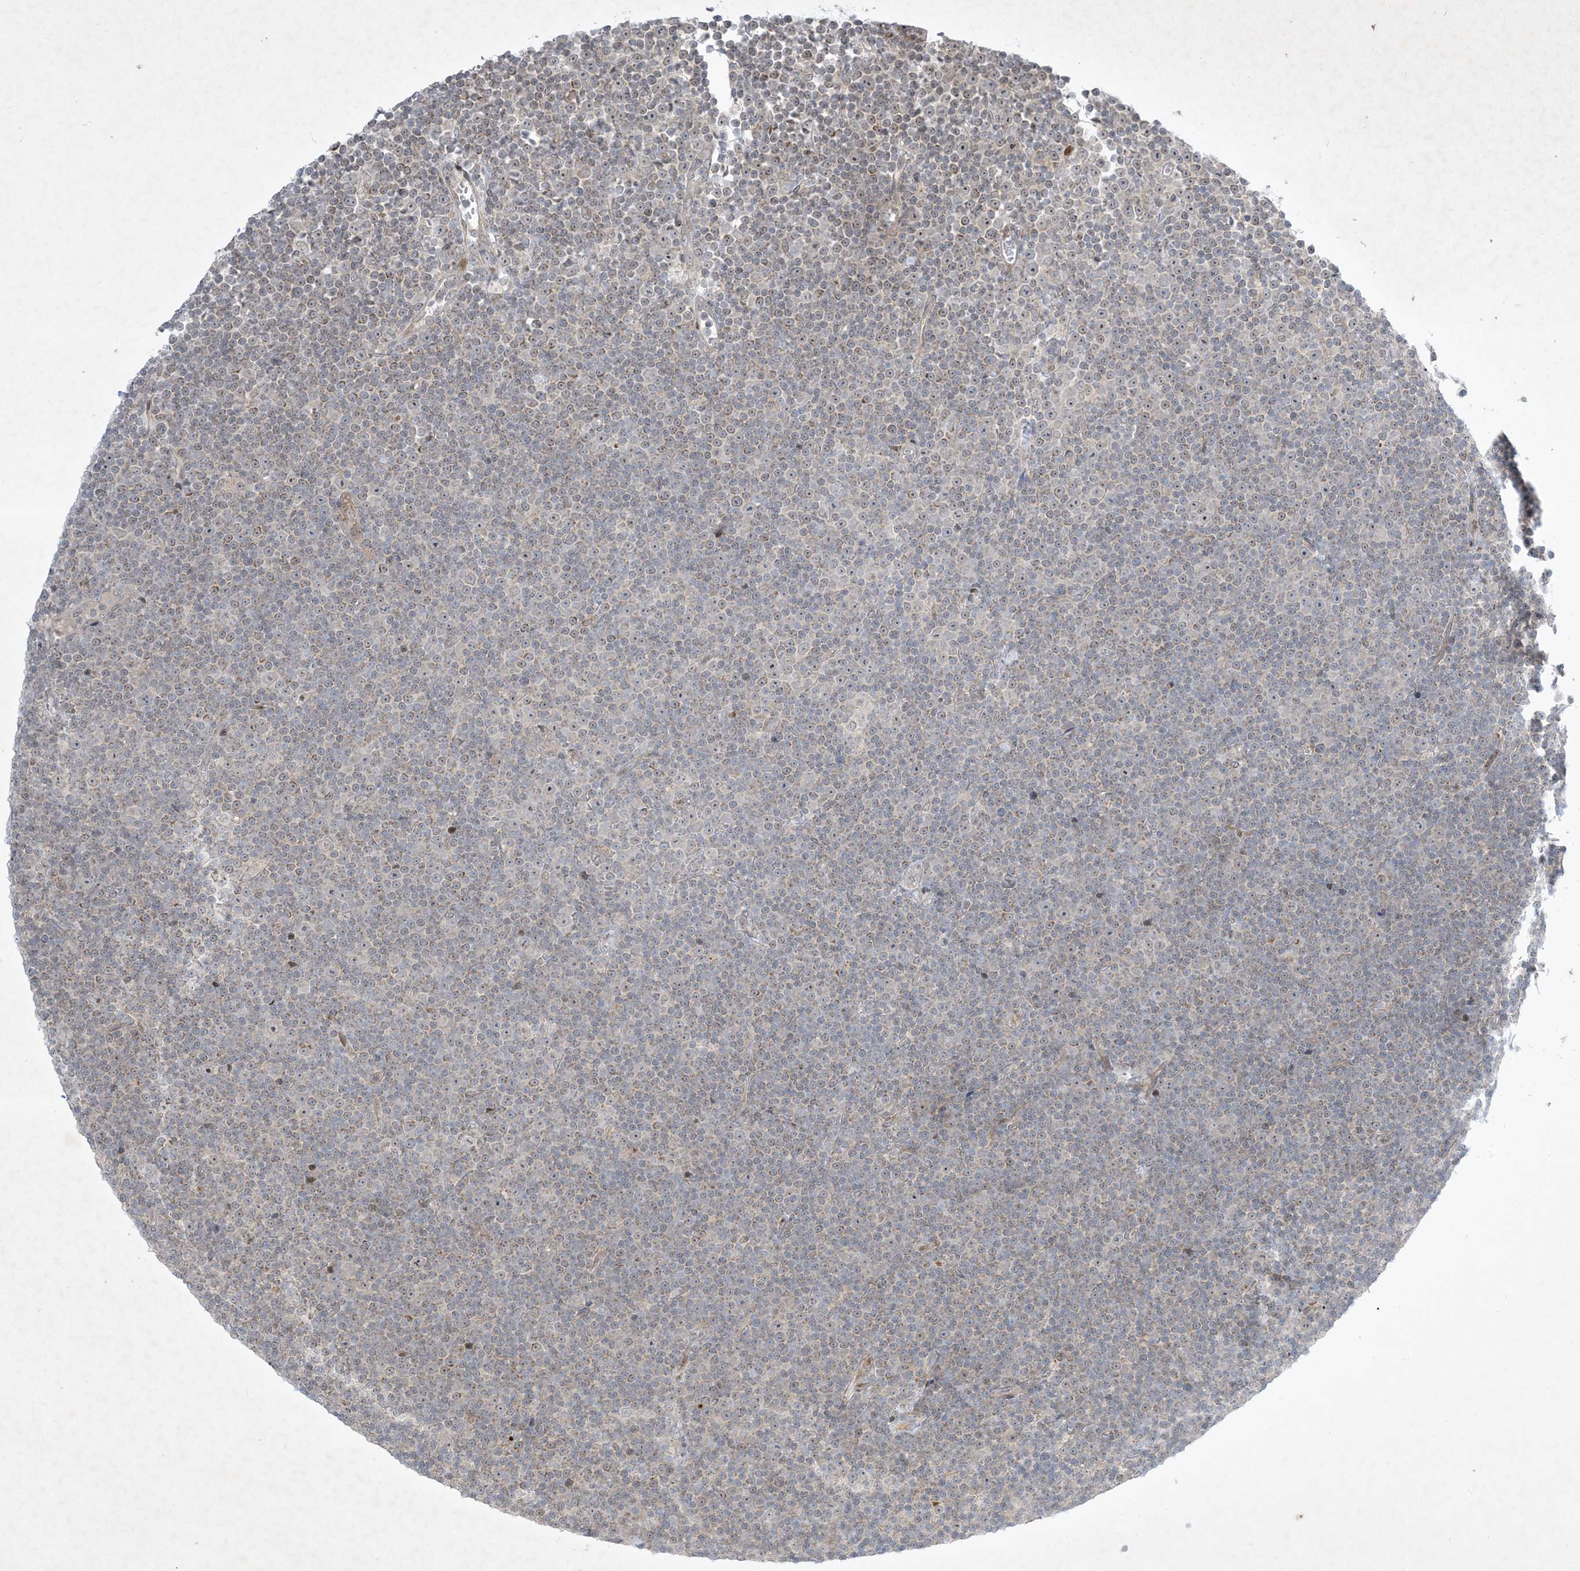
{"staining": {"intensity": "weak", "quantity": "25%-75%", "location": "cytoplasmic/membranous"}, "tissue": "lymphoma", "cell_type": "Tumor cells", "image_type": "cancer", "snomed": [{"axis": "morphology", "description": "Malignant lymphoma, non-Hodgkin's type, Low grade"}, {"axis": "topography", "description": "Lymph node"}], "caption": "Immunohistochemistry of human lymphoma shows low levels of weak cytoplasmic/membranous expression in about 25%-75% of tumor cells.", "gene": "SOGA3", "patient": {"sex": "female", "age": 67}}